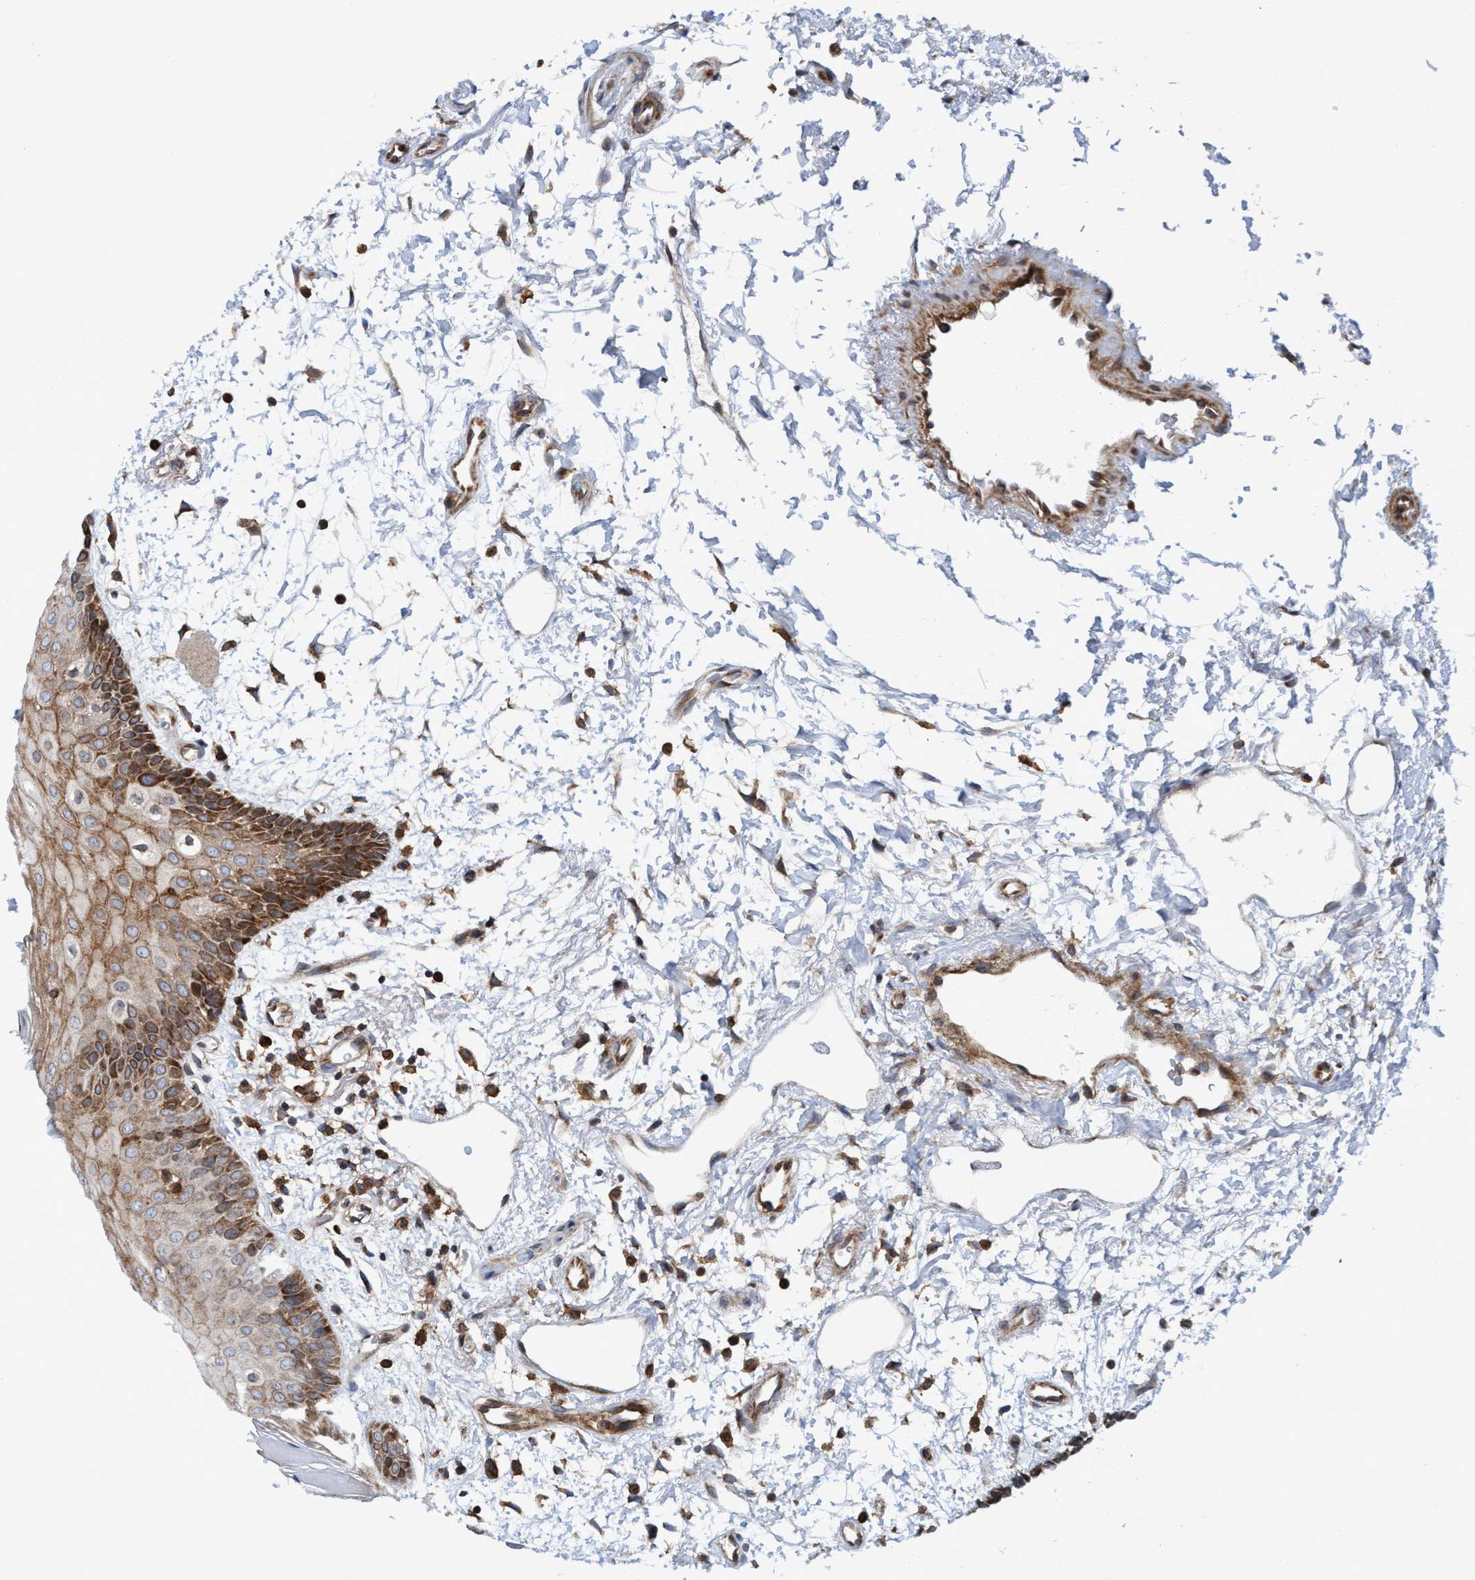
{"staining": {"intensity": "moderate", "quantity": ">75%", "location": "cytoplasmic/membranous"}, "tissue": "oral mucosa", "cell_type": "Squamous epithelial cells", "image_type": "normal", "snomed": [{"axis": "morphology", "description": "Normal tissue, NOS"}, {"axis": "topography", "description": "Skeletal muscle"}, {"axis": "topography", "description": "Oral tissue"}, {"axis": "topography", "description": "Peripheral nerve tissue"}], "caption": "Protein positivity by immunohistochemistry (IHC) shows moderate cytoplasmic/membranous staining in about >75% of squamous epithelial cells in normal oral mucosa.", "gene": "SLC16A3", "patient": {"sex": "female", "age": 84}}